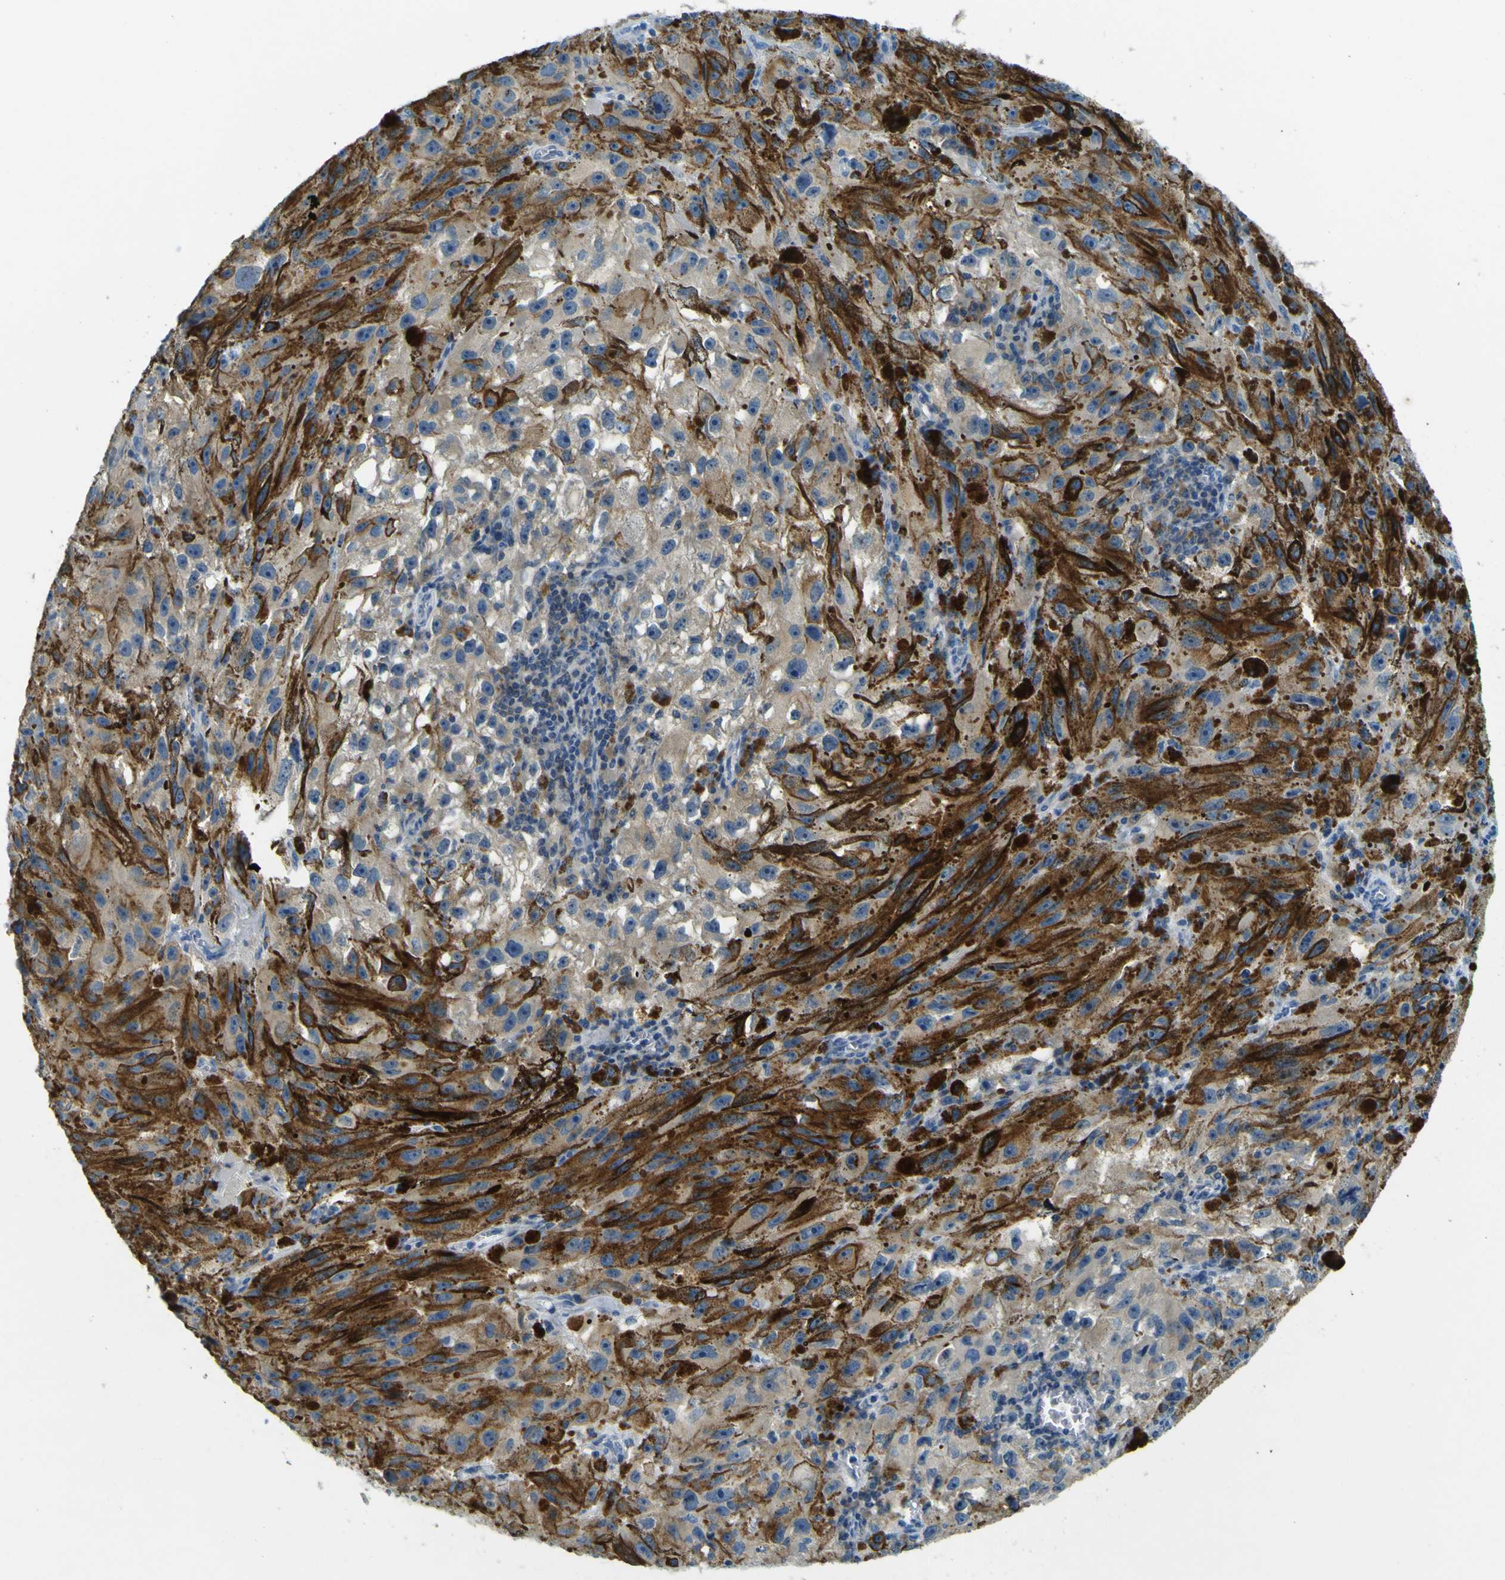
{"staining": {"intensity": "strong", "quantity": "25%-75%", "location": "cytoplasmic/membranous"}, "tissue": "melanoma", "cell_type": "Tumor cells", "image_type": "cancer", "snomed": [{"axis": "morphology", "description": "Malignant melanoma, NOS"}, {"axis": "topography", "description": "Skin"}], "caption": "A brown stain highlights strong cytoplasmic/membranous expression of a protein in malignant melanoma tumor cells.", "gene": "SORCS1", "patient": {"sex": "female", "age": 104}}